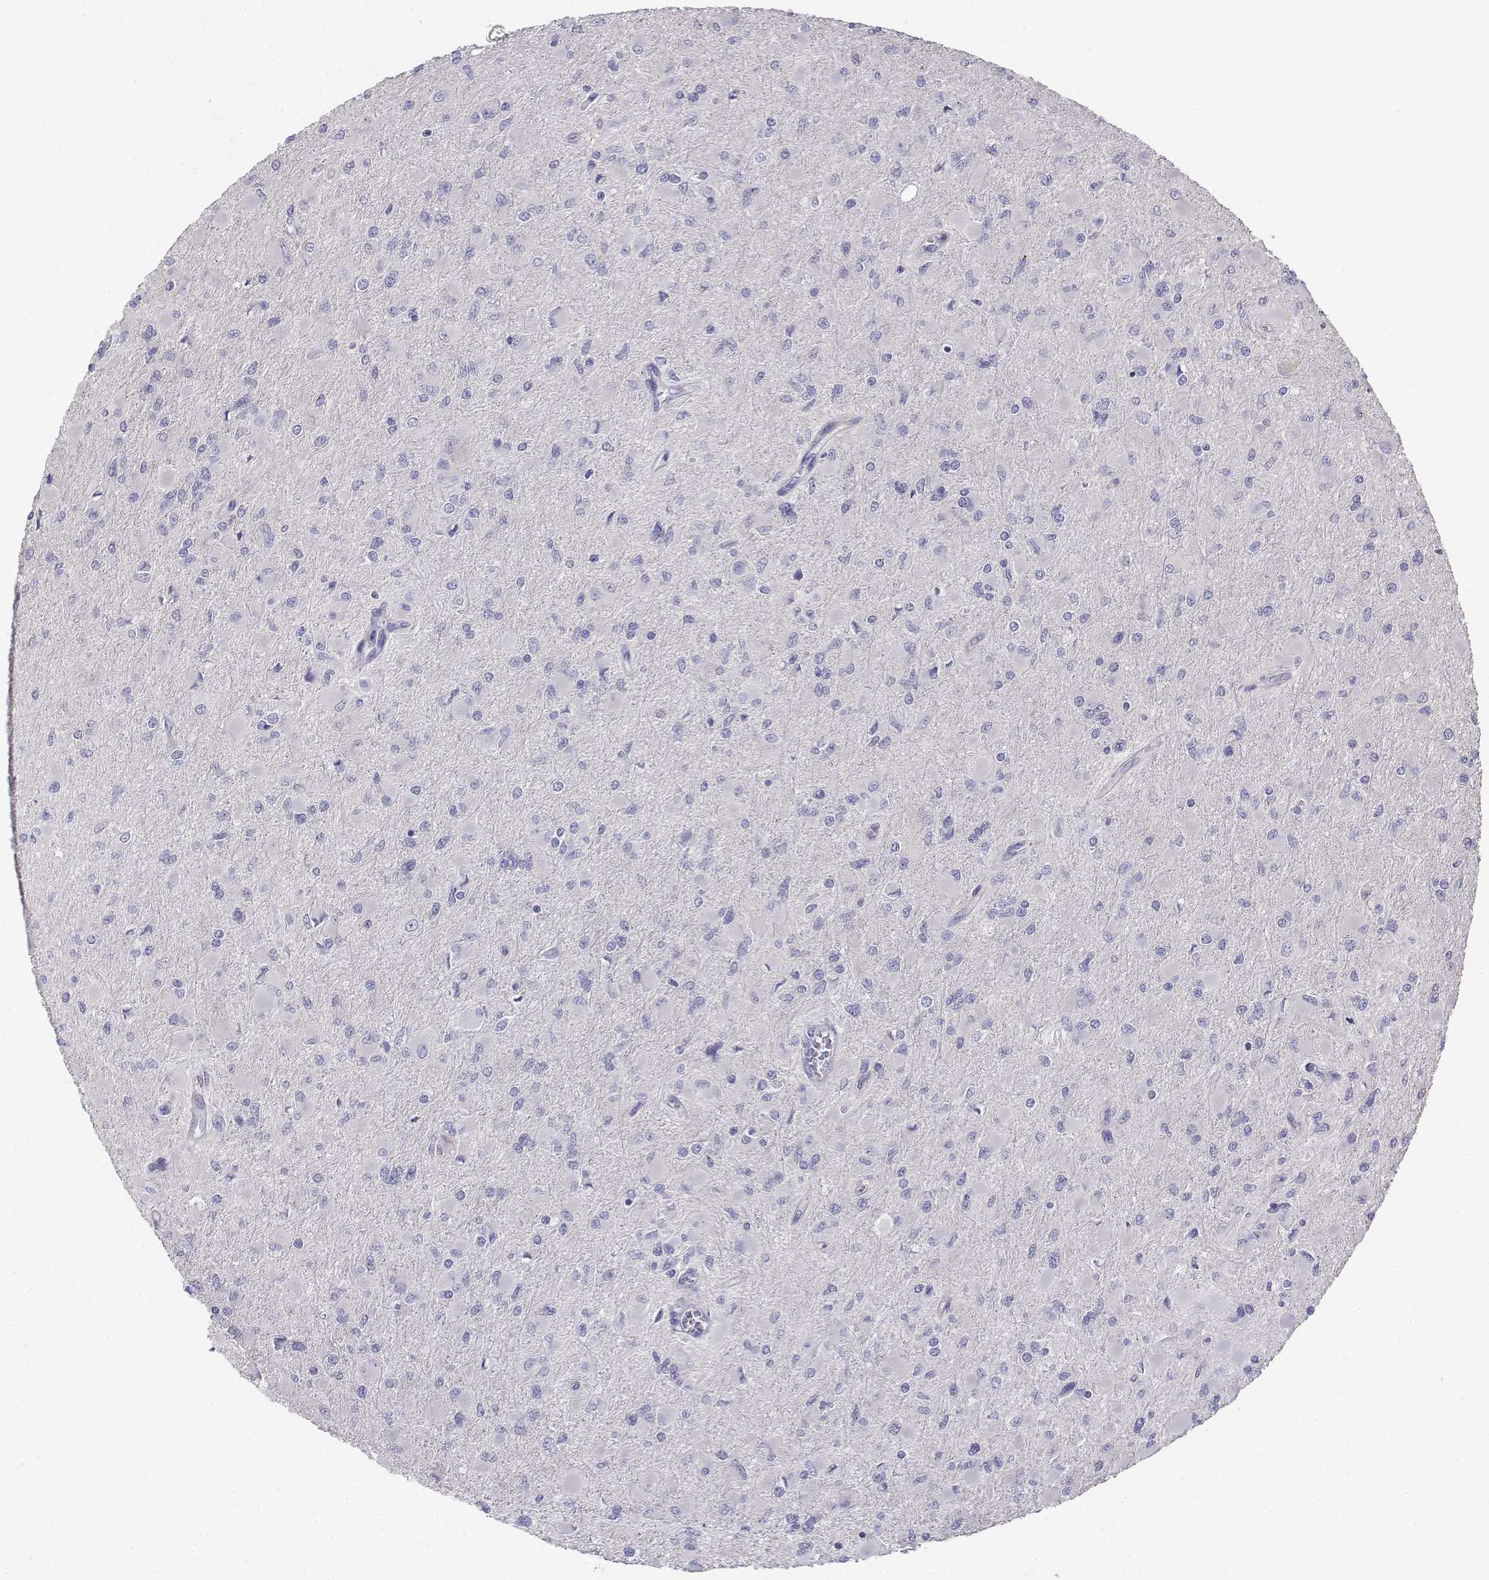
{"staining": {"intensity": "negative", "quantity": "none", "location": "none"}, "tissue": "glioma", "cell_type": "Tumor cells", "image_type": "cancer", "snomed": [{"axis": "morphology", "description": "Glioma, malignant, High grade"}, {"axis": "topography", "description": "Cerebral cortex"}], "caption": "Tumor cells show no significant staining in glioma.", "gene": "LGSN", "patient": {"sex": "female", "age": 36}}